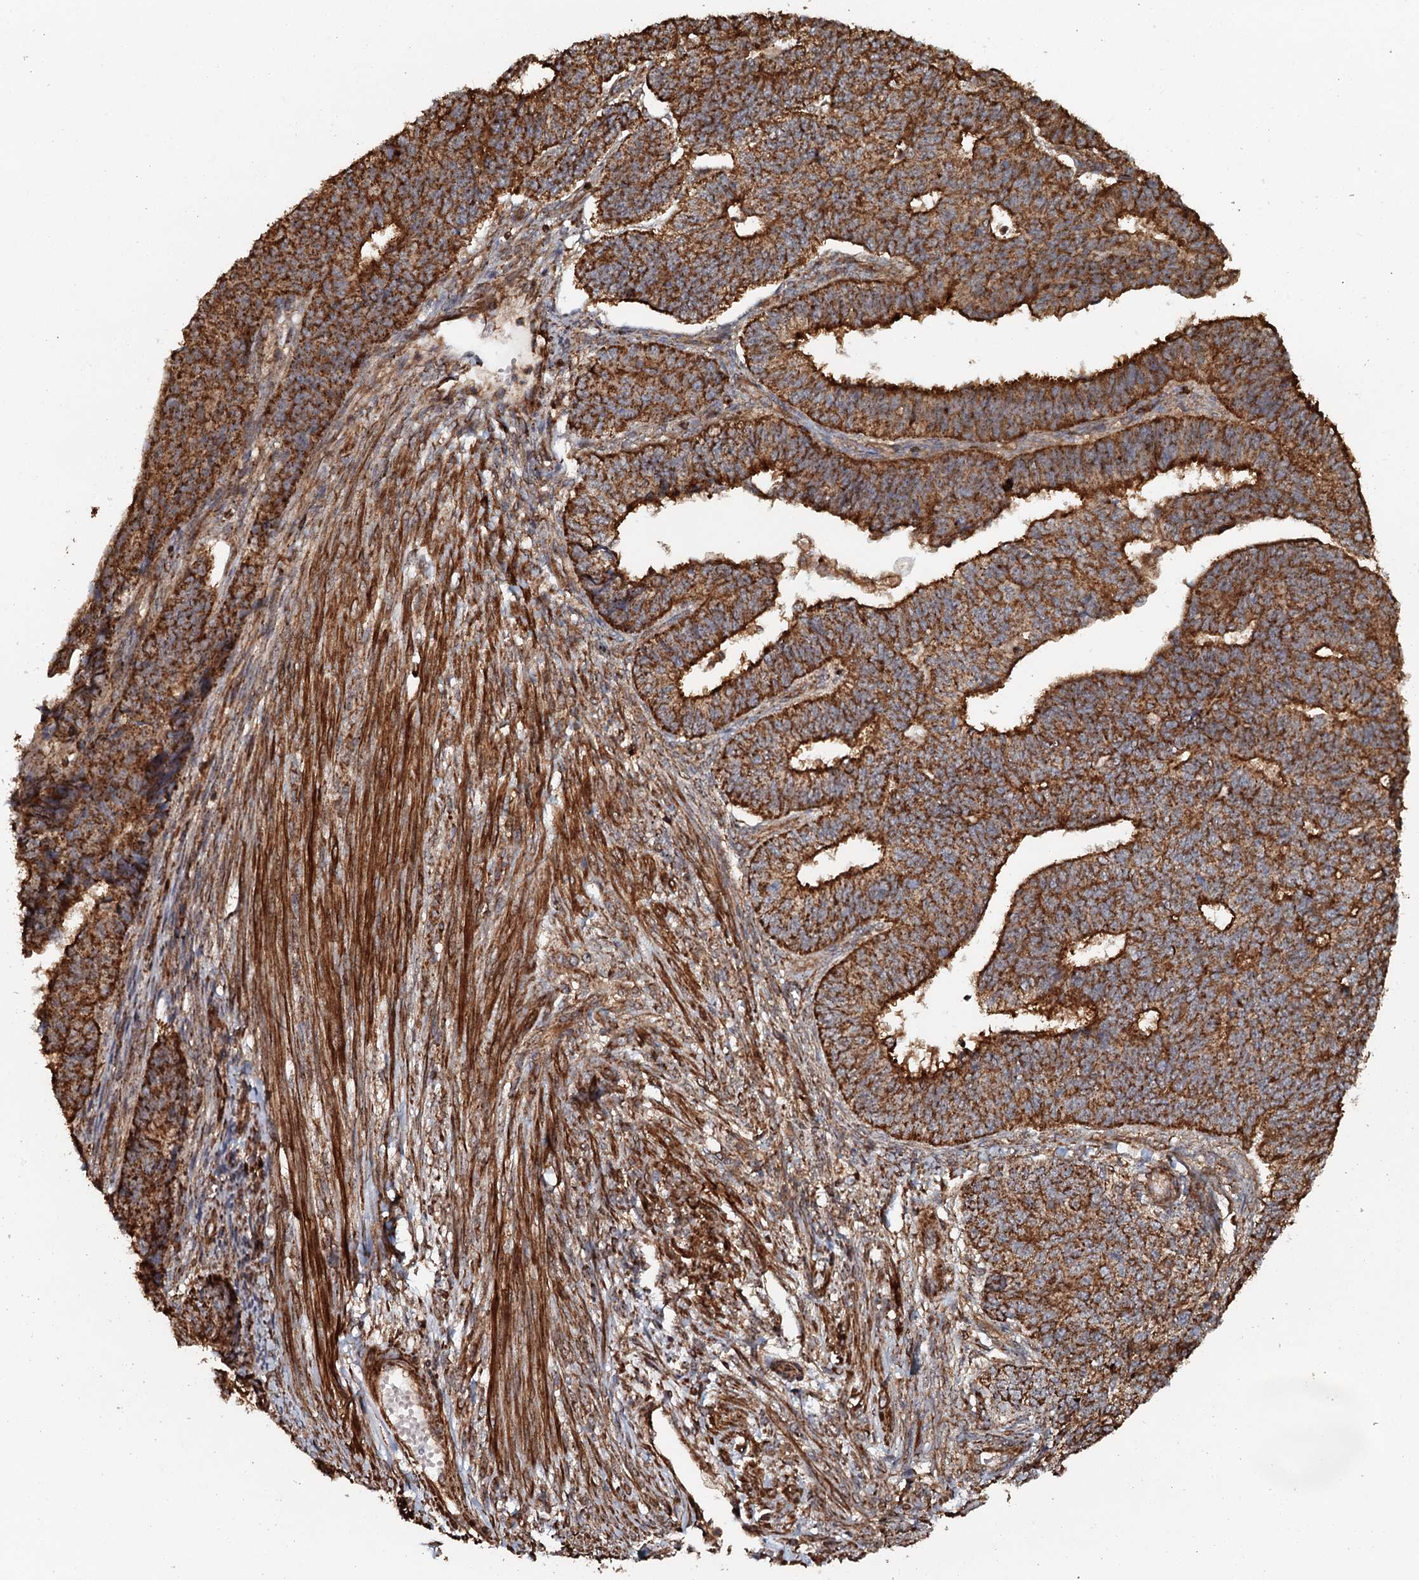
{"staining": {"intensity": "strong", "quantity": ">75%", "location": "cytoplasmic/membranous"}, "tissue": "endometrial cancer", "cell_type": "Tumor cells", "image_type": "cancer", "snomed": [{"axis": "morphology", "description": "Adenocarcinoma, NOS"}, {"axis": "topography", "description": "Endometrium"}], "caption": "Immunohistochemistry image of adenocarcinoma (endometrial) stained for a protein (brown), which demonstrates high levels of strong cytoplasmic/membranous positivity in about >75% of tumor cells.", "gene": "VWA8", "patient": {"sex": "female", "age": 32}}